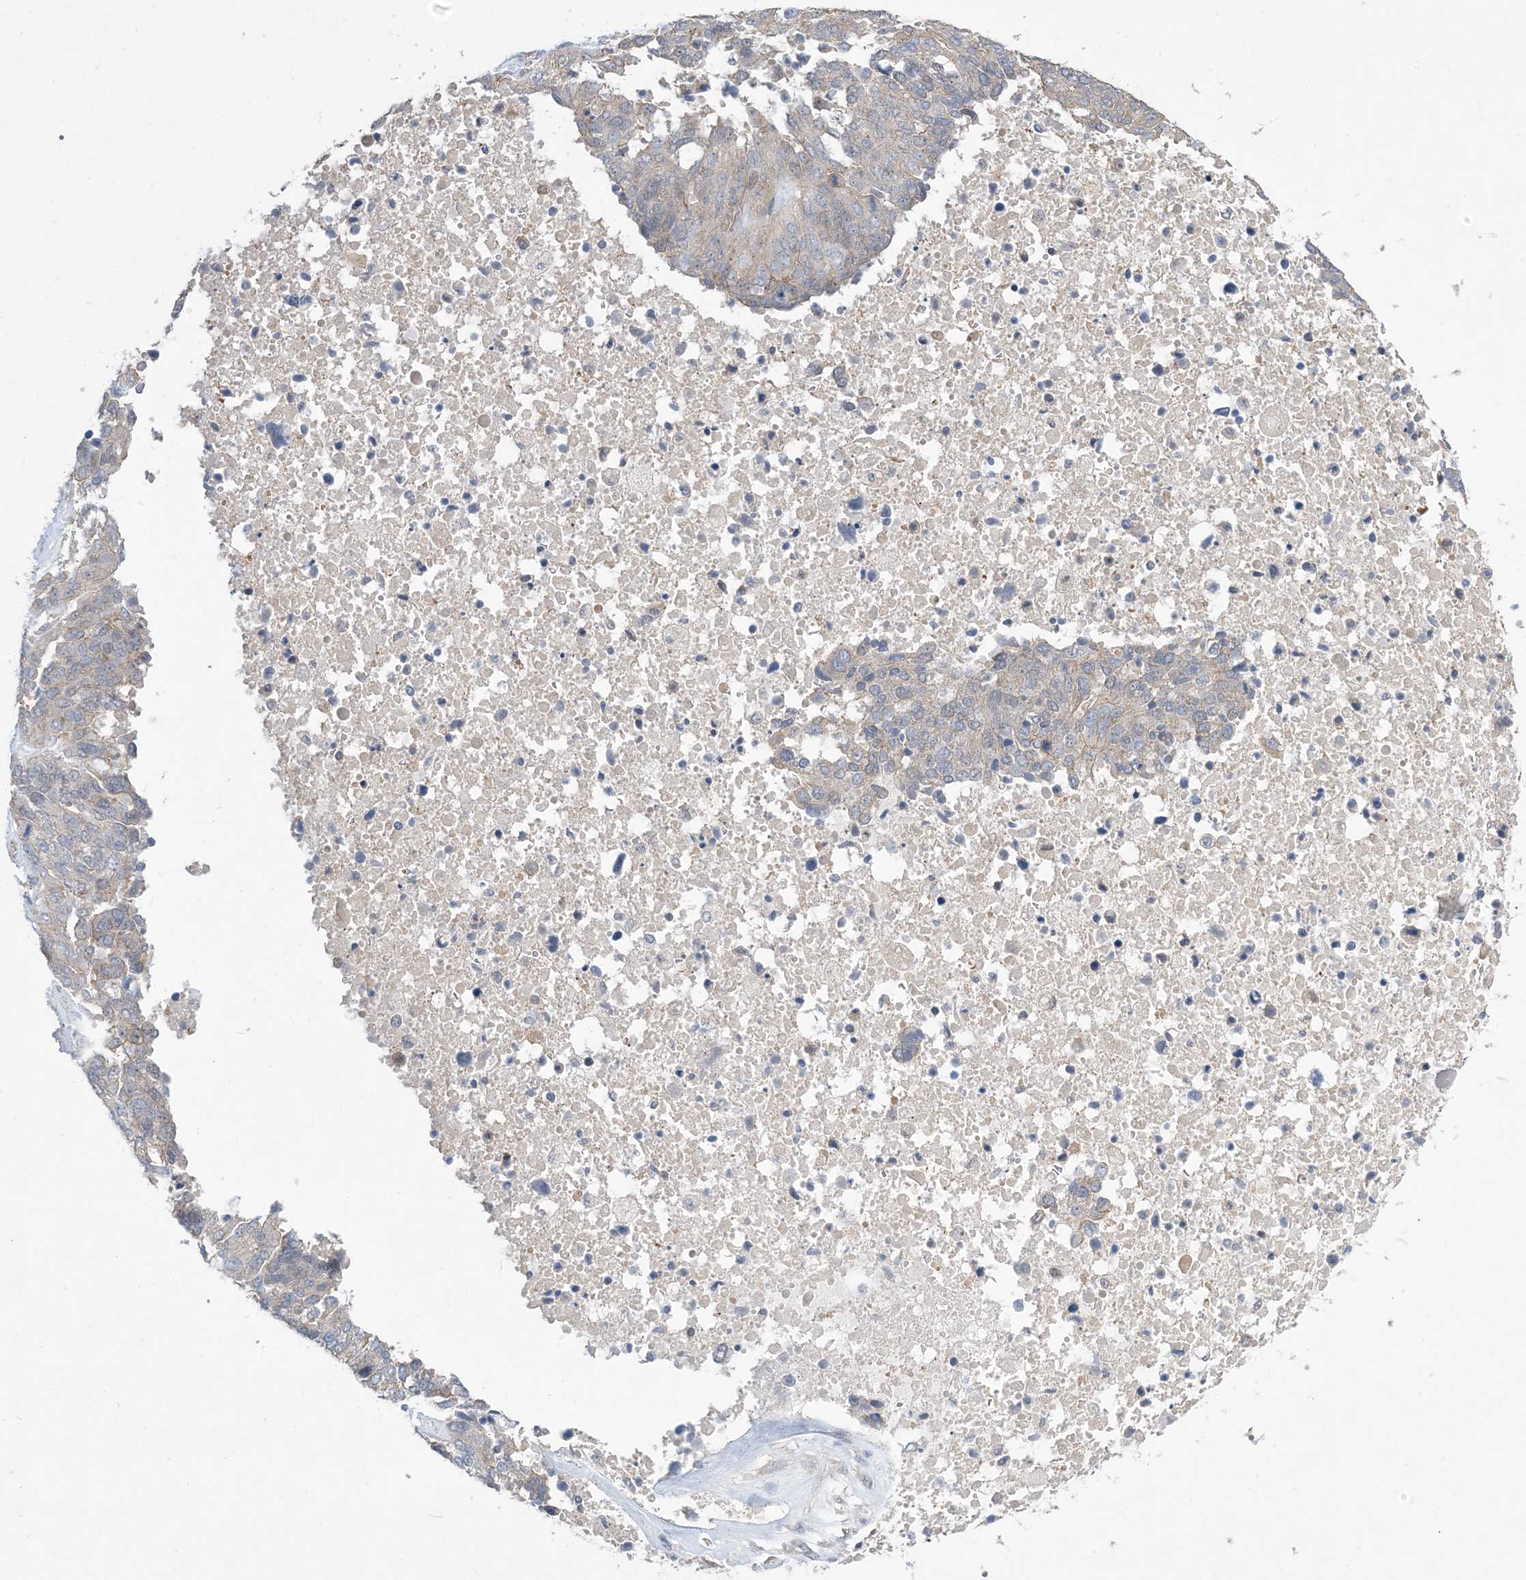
{"staining": {"intensity": "weak", "quantity": "<25%", "location": "cytoplasmic/membranous"}, "tissue": "ovarian cancer", "cell_type": "Tumor cells", "image_type": "cancer", "snomed": [{"axis": "morphology", "description": "Cystadenocarcinoma, serous, NOS"}, {"axis": "topography", "description": "Ovary"}], "caption": "High power microscopy photomicrograph of an immunohistochemistry (IHC) image of serous cystadenocarcinoma (ovarian), revealing no significant expression in tumor cells.", "gene": "AOC1", "patient": {"sex": "female", "age": 44}}